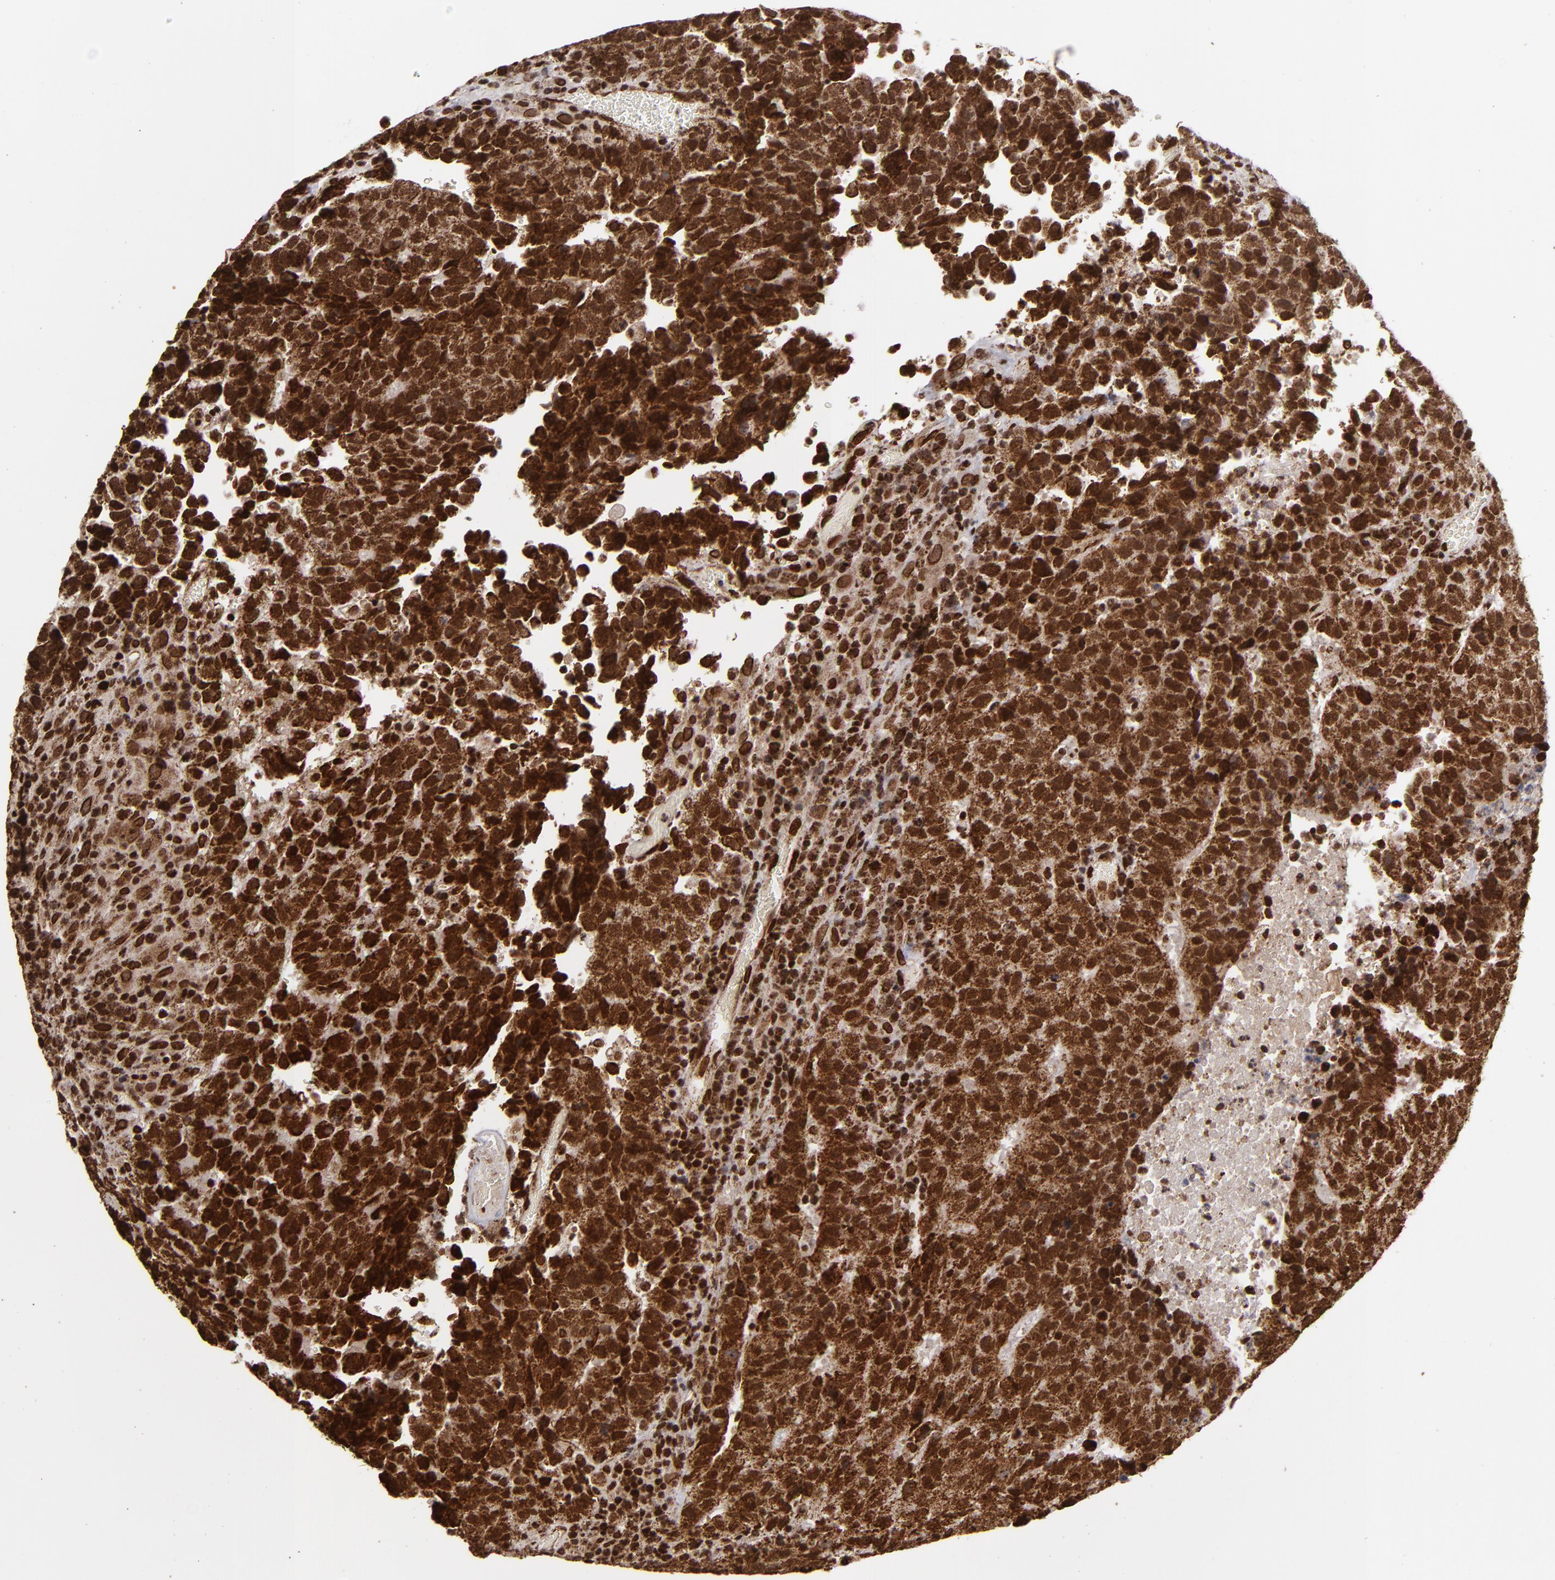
{"staining": {"intensity": "strong", "quantity": ">75%", "location": "cytoplasmic/membranous,nuclear"}, "tissue": "testis cancer", "cell_type": "Tumor cells", "image_type": "cancer", "snomed": [{"axis": "morphology", "description": "Necrosis, NOS"}, {"axis": "morphology", "description": "Carcinoma, Embryonal, NOS"}, {"axis": "topography", "description": "Testis"}], "caption": "Testis cancer (embryonal carcinoma) tissue reveals strong cytoplasmic/membranous and nuclear expression in about >75% of tumor cells", "gene": "CUL3", "patient": {"sex": "male", "age": 19}}